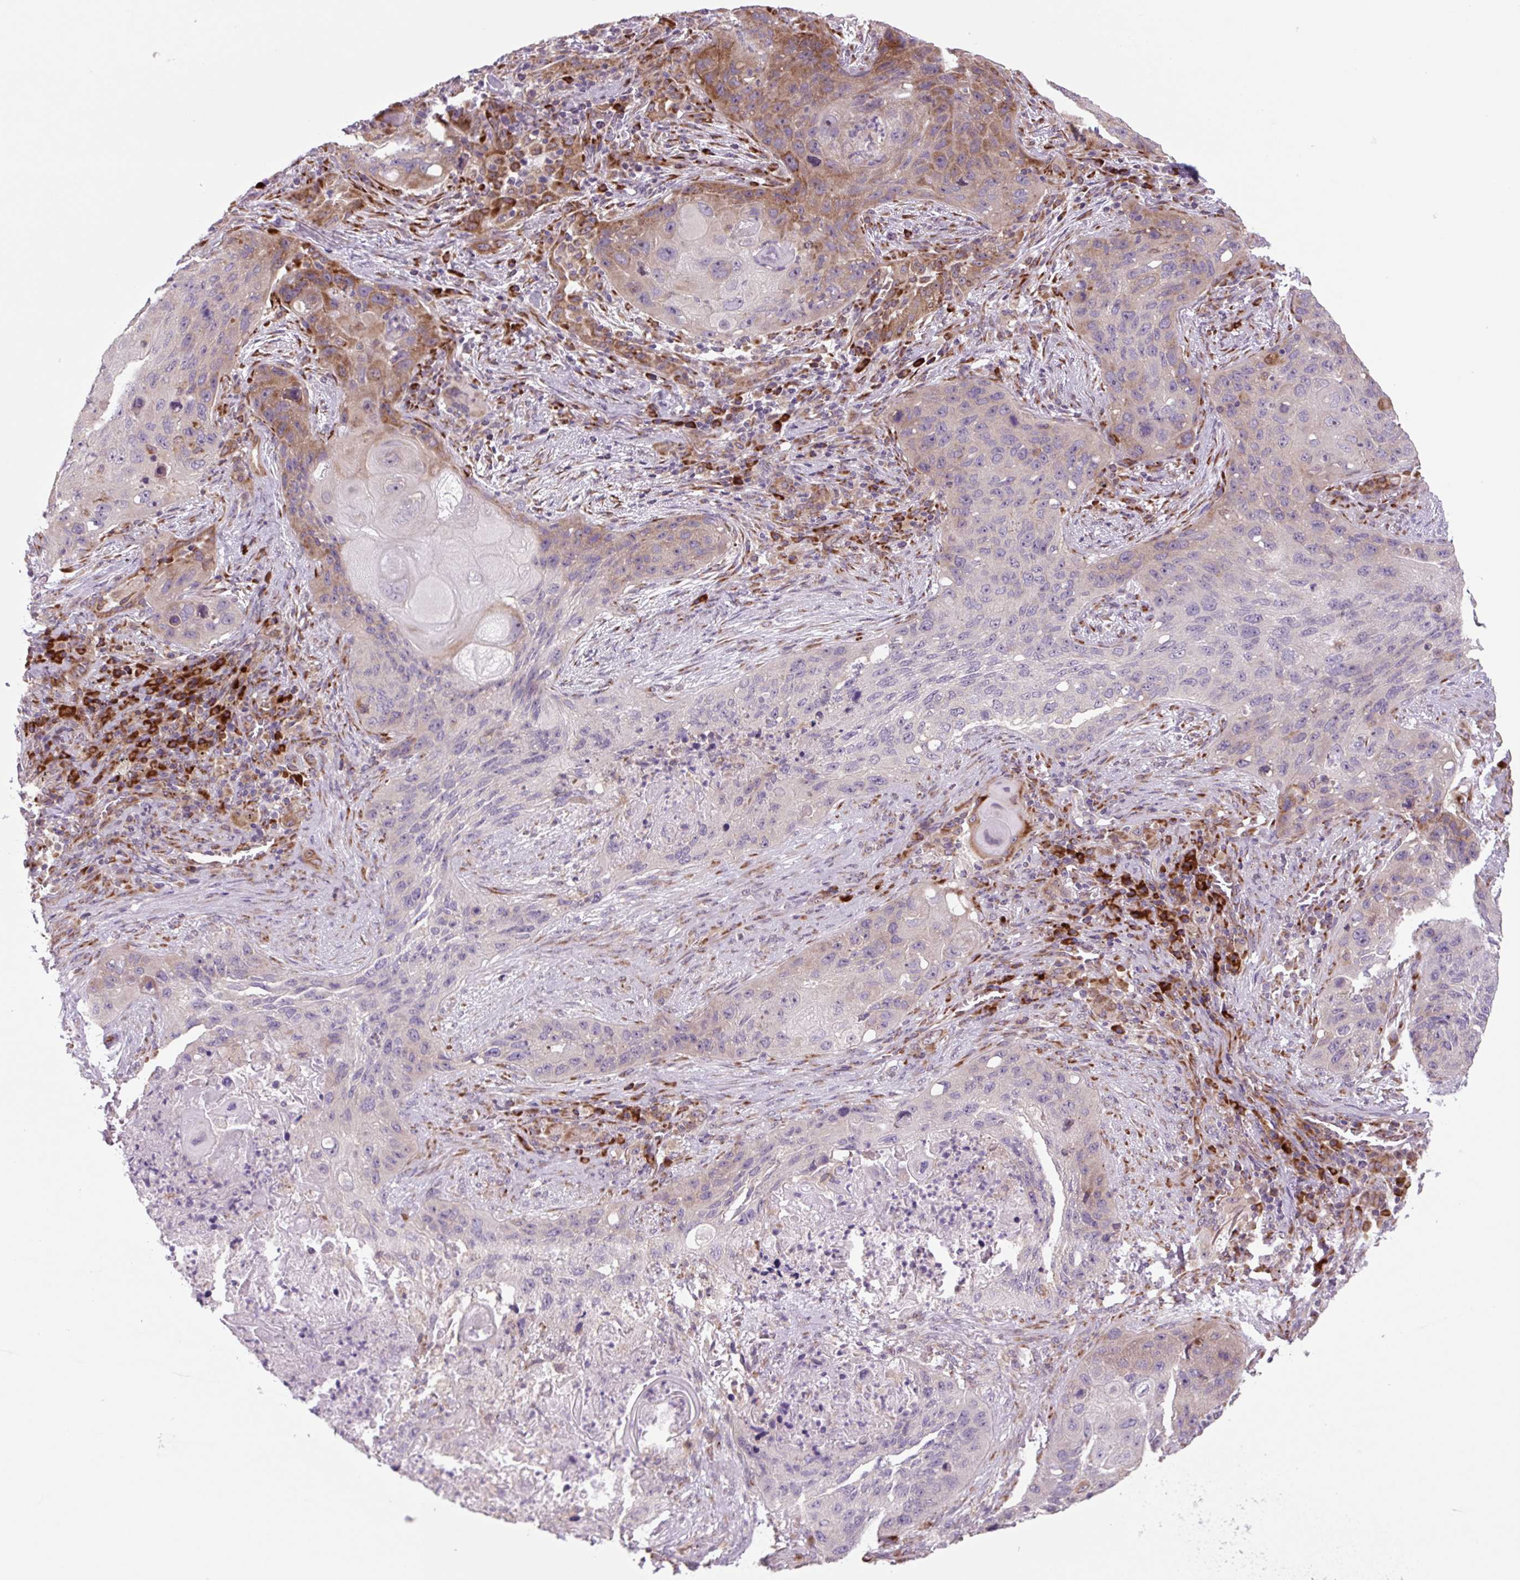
{"staining": {"intensity": "moderate", "quantity": "<25%", "location": "cytoplasmic/membranous"}, "tissue": "lung cancer", "cell_type": "Tumor cells", "image_type": "cancer", "snomed": [{"axis": "morphology", "description": "Squamous cell carcinoma, NOS"}, {"axis": "topography", "description": "Lung"}], "caption": "This histopathology image displays immunohistochemistry (IHC) staining of human lung cancer (squamous cell carcinoma), with low moderate cytoplasmic/membranous positivity in approximately <25% of tumor cells.", "gene": "PLA2G4A", "patient": {"sex": "female", "age": 63}}